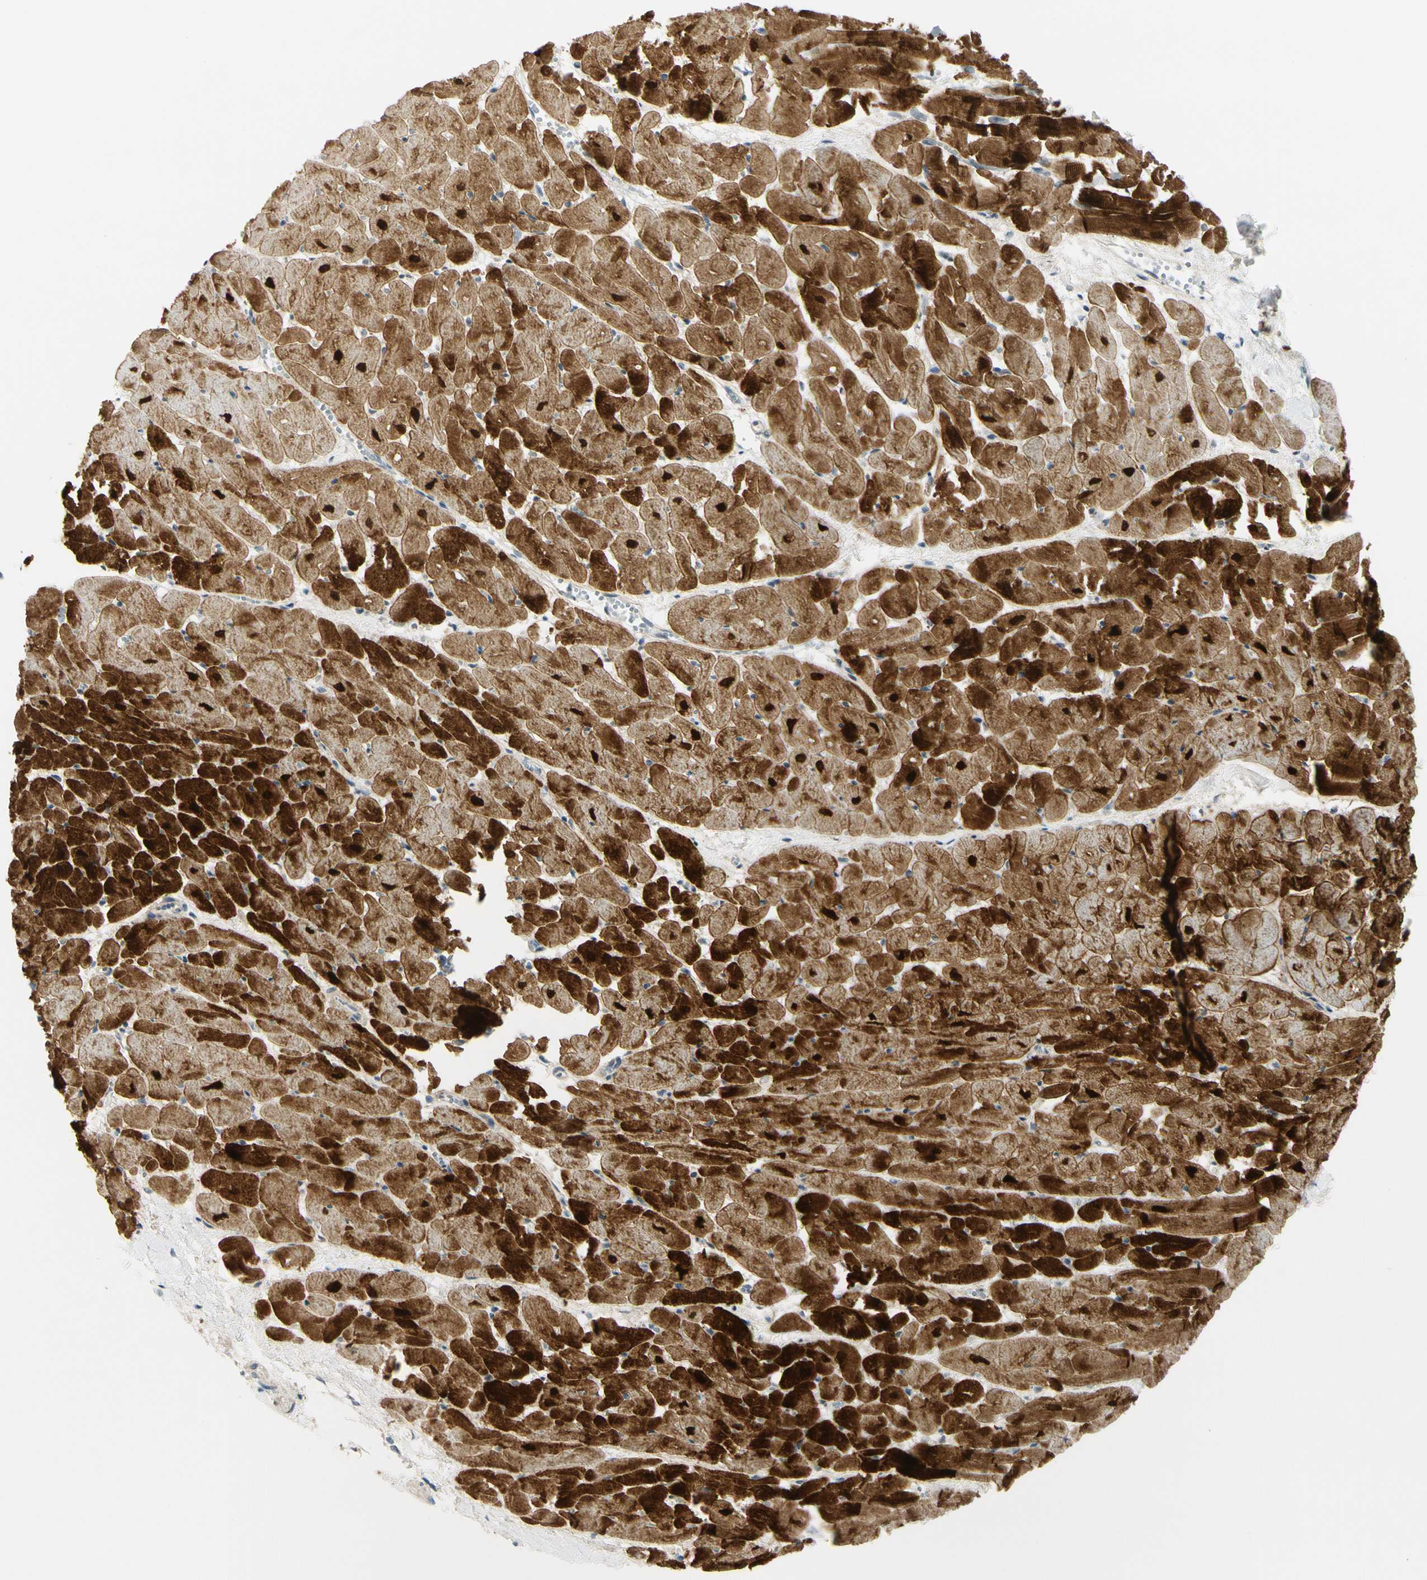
{"staining": {"intensity": "strong", "quantity": ">75%", "location": "cytoplasmic/membranous,nuclear"}, "tissue": "heart muscle", "cell_type": "Cardiomyocytes", "image_type": "normal", "snomed": [{"axis": "morphology", "description": "Normal tissue, NOS"}, {"axis": "topography", "description": "Heart"}], "caption": "Brown immunohistochemical staining in benign heart muscle demonstrates strong cytoplasmic/membranous,nuclear positivity in about >75% of cardiomyocytes. (DAB (3,3'-diaminobenzidine) = brown stain, brightfield microscopy at high magnification).", "gene": "FHL2", "patient": {"sex": "female", "age": 19}}